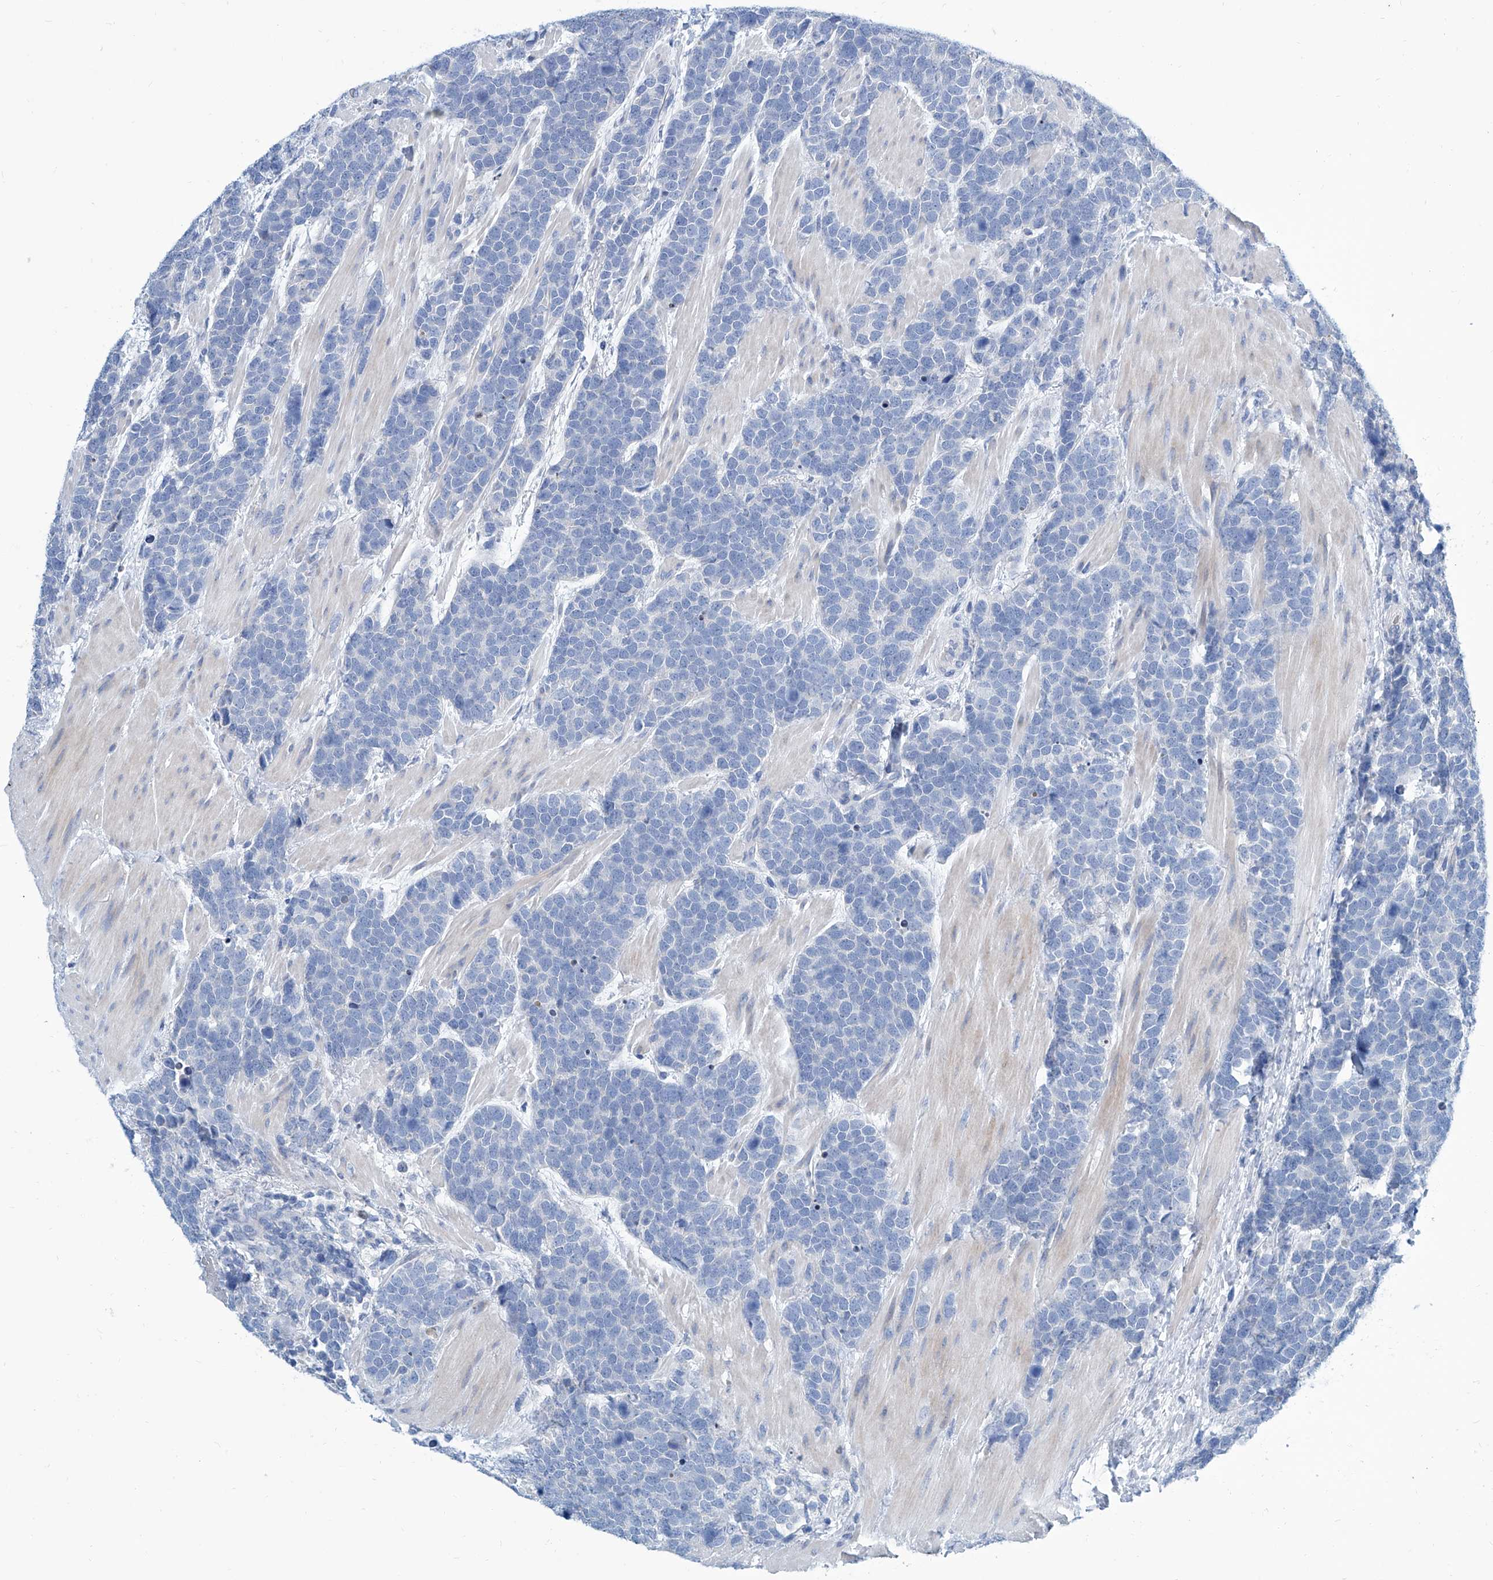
{"staining": {"intensity": "negative", "quantity": "none", "location": "none"}, "tissue": "urothelial cancer", "cell_type": "Tumor cells", "image_type": "cancer", "snomed": [{"axis": "morphology", "description": "Urothelial carcinoma, High grade"}, {"axis": "topography", "description": "Urinary bladder"}], "caption": "An IHC photomicrograph of urothelial cancer is shown. There is no staining in tumor cells of urothelial cancer.", "gene": "ZNF519", "patient": {"sex": "female", "age": 82}}